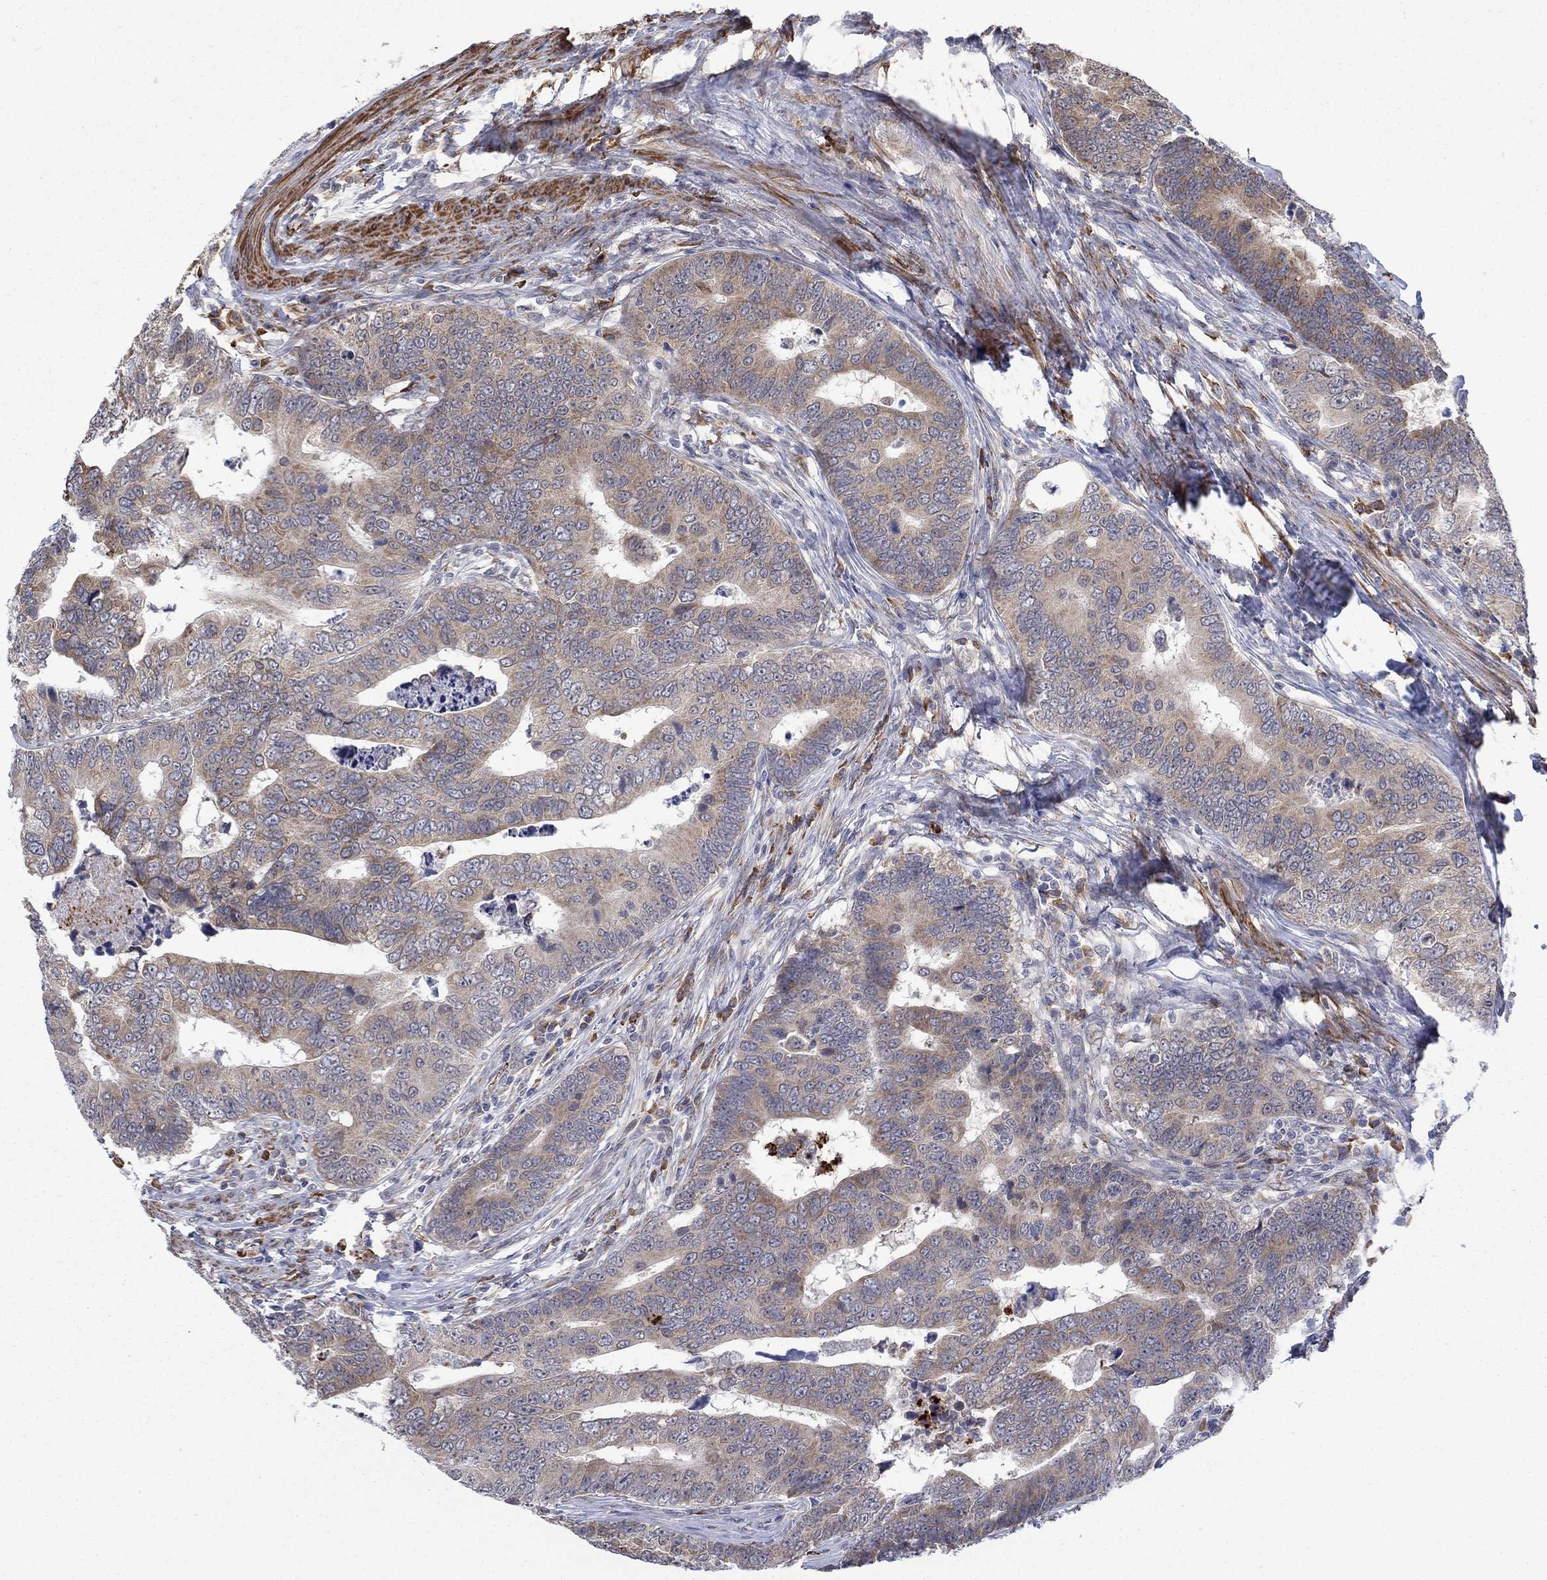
{"staining": {"intensity": "moderate", "quantity": "<25%", "location": "cytoplasmic/membranous"}, "tissue": "colorectal cancer", "cell_type": "Tumor cells", "image_type": "cancer", "snomed": [{"axis": "morphology", "description": "Adenocarcinoma, NOS"}, {"axis": "topography", "description": "Colon"}], "caption": "Protein analysis of adenocarcinoma (colorectal) tissue reveals moderate cytoplasmic/membranous expression in about <25% of tumor cells.", "gene": "MTRFR", "patient": {"sex": "female", "age": 72}}